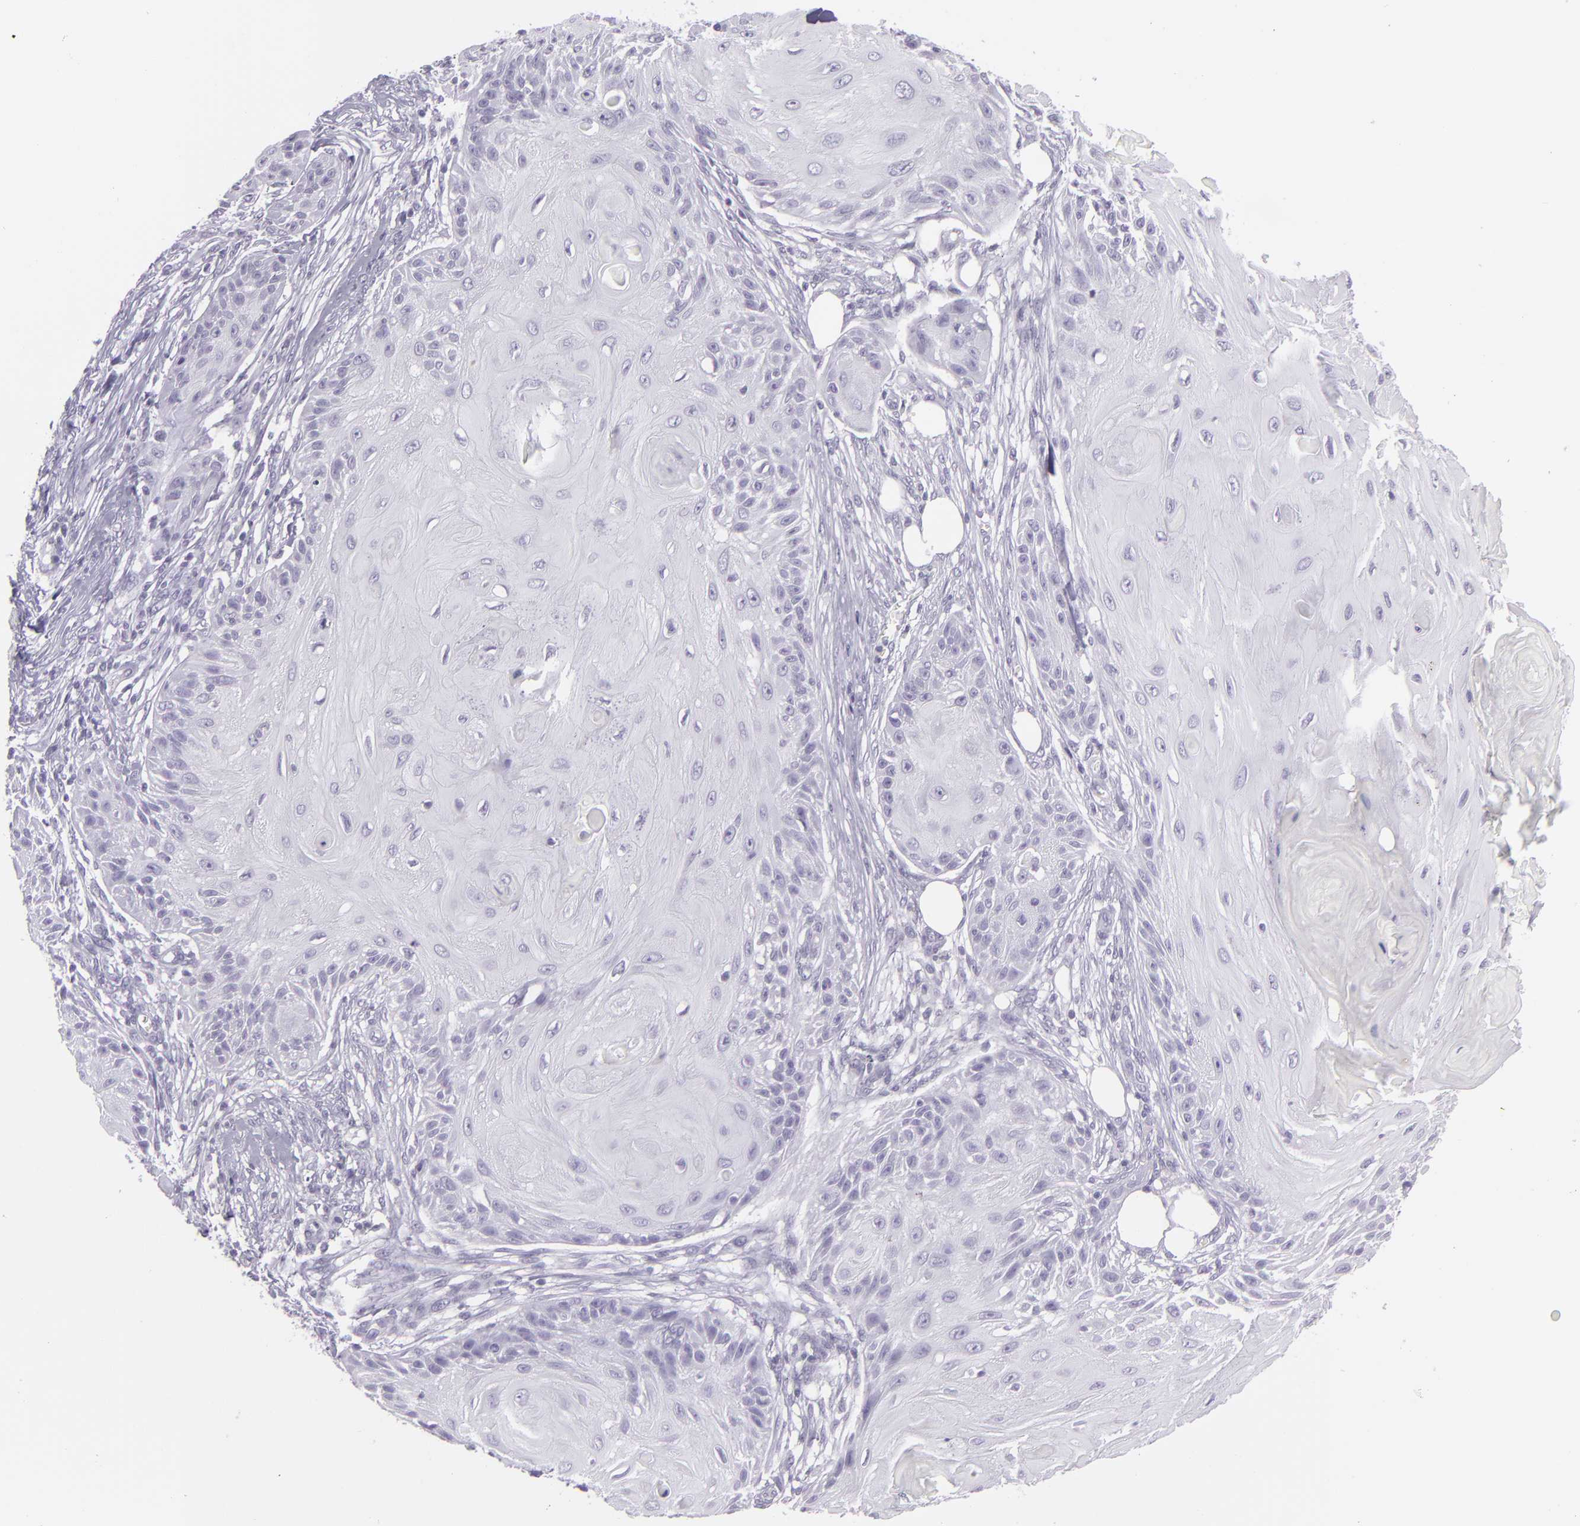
{"staining": {"intensity": "negative", "quantity": "none", "location": "none"}, "tissue": "skin cancer", "cell_type": "Tumor cells", "image_type": "cancer", "snomed": [{"axis": "morphology", "description": "Squamous cell carcinoma, NOS"}, {"axis": "topography", "description": "Skin"}], "caption": "Immunohistochemistry (IHC) micrograph of neoplastic tissue: human skin squamous cell carcinoma stained with DAB exhibits no significant protein staining in tumor cells.", "gene": "MUC6", "patient": {"sex": "female", "age": 88}}